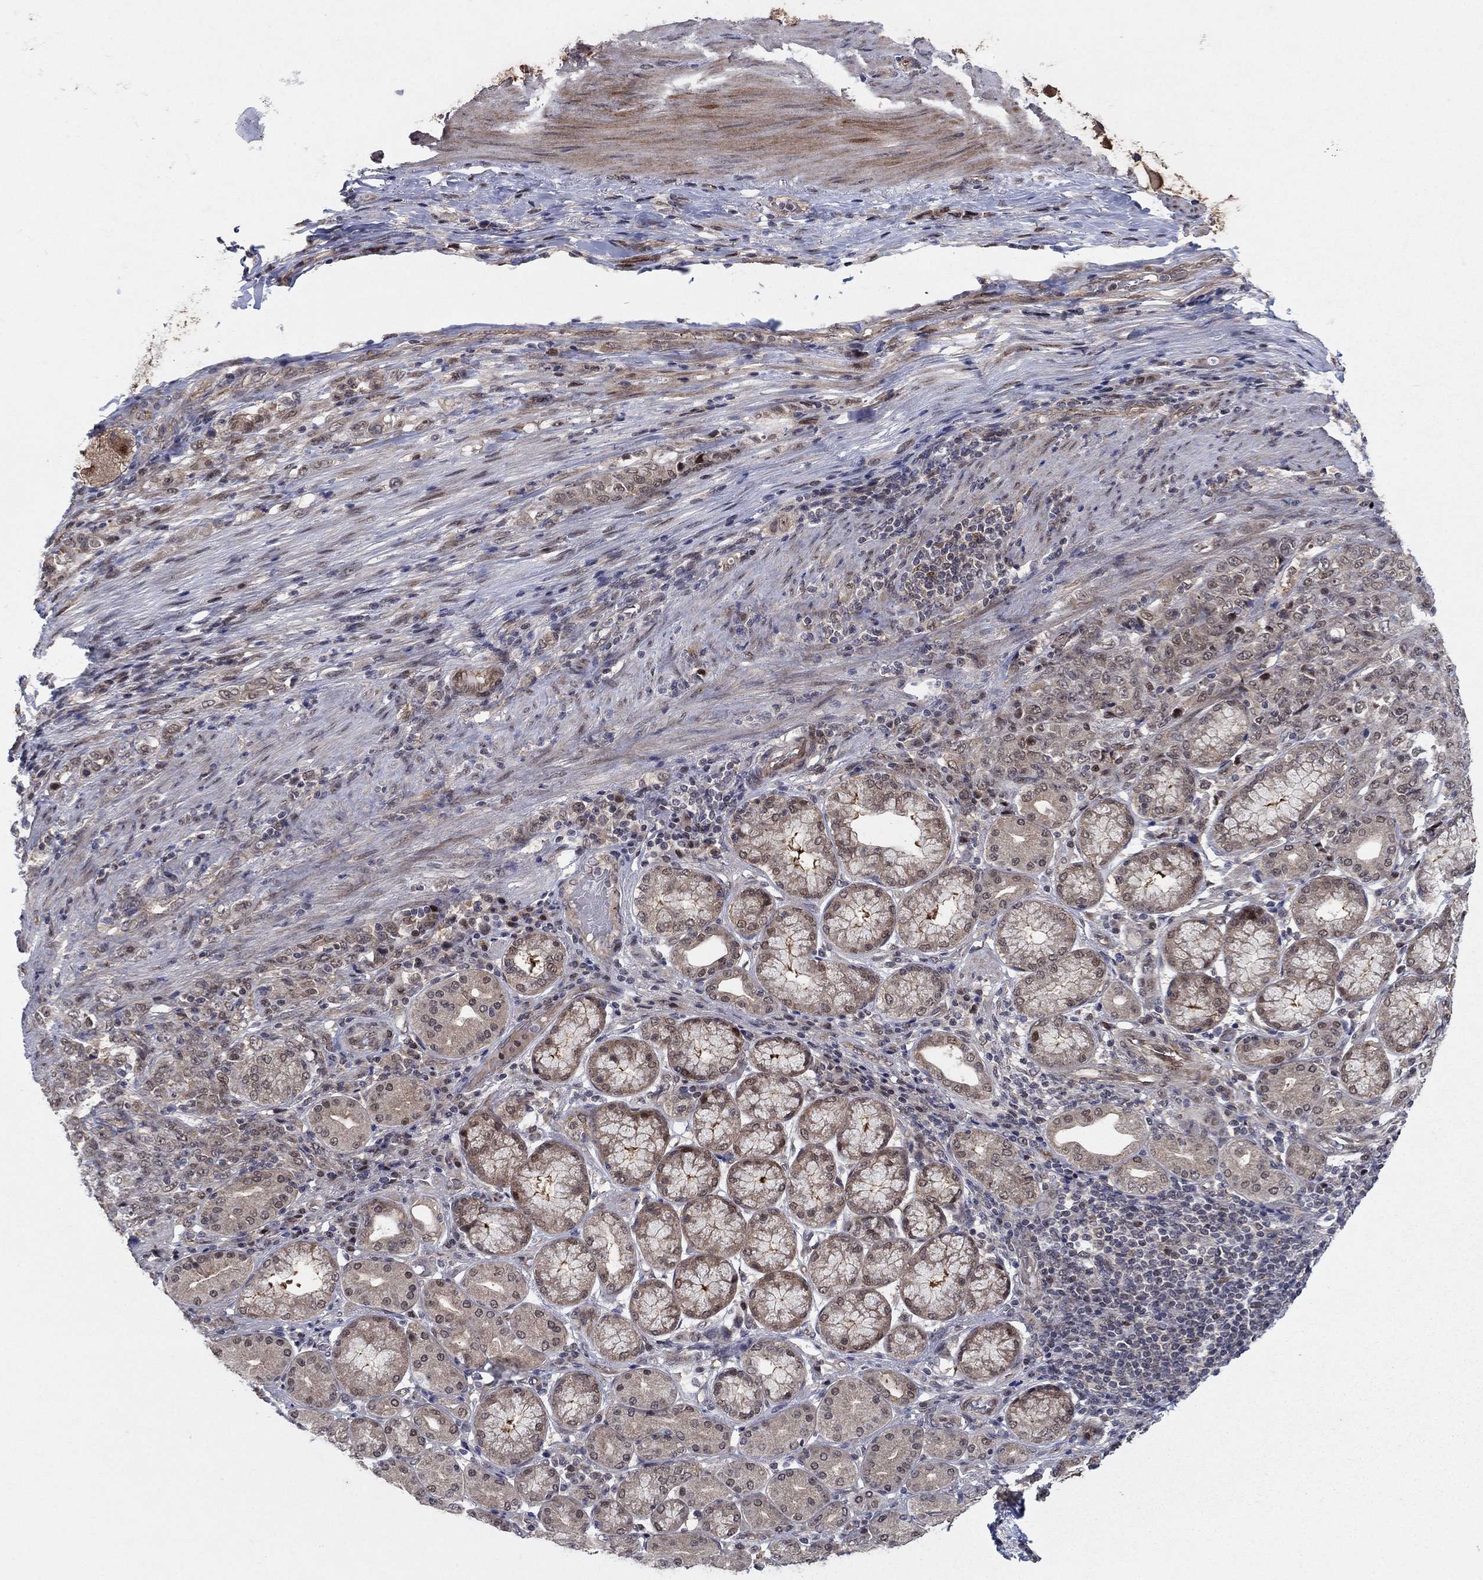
{"staining": {"intensity": "weak", "quantity": "<25%", "location": "cytoplasmic/membranous"}, "tissue": "stomach cancer", "cell_type": "Tumor cells", "image_type": "cancer", "snomed": [{"axis": "morphology", "description": "Normal tissue, NOS"}, {"axis": "morphology", "description": "Adenocarcinoma, NOS"}, {"axis": "topography", "description": "Stomach"}], "caption": "This is an immunohistochemistry (IHC) micrograph of stomach cancer (adenocarcinoma). There is no staining in tumor cells.", "gene": "PSMC1", "patient": {"sex": "female", "age": 79}}